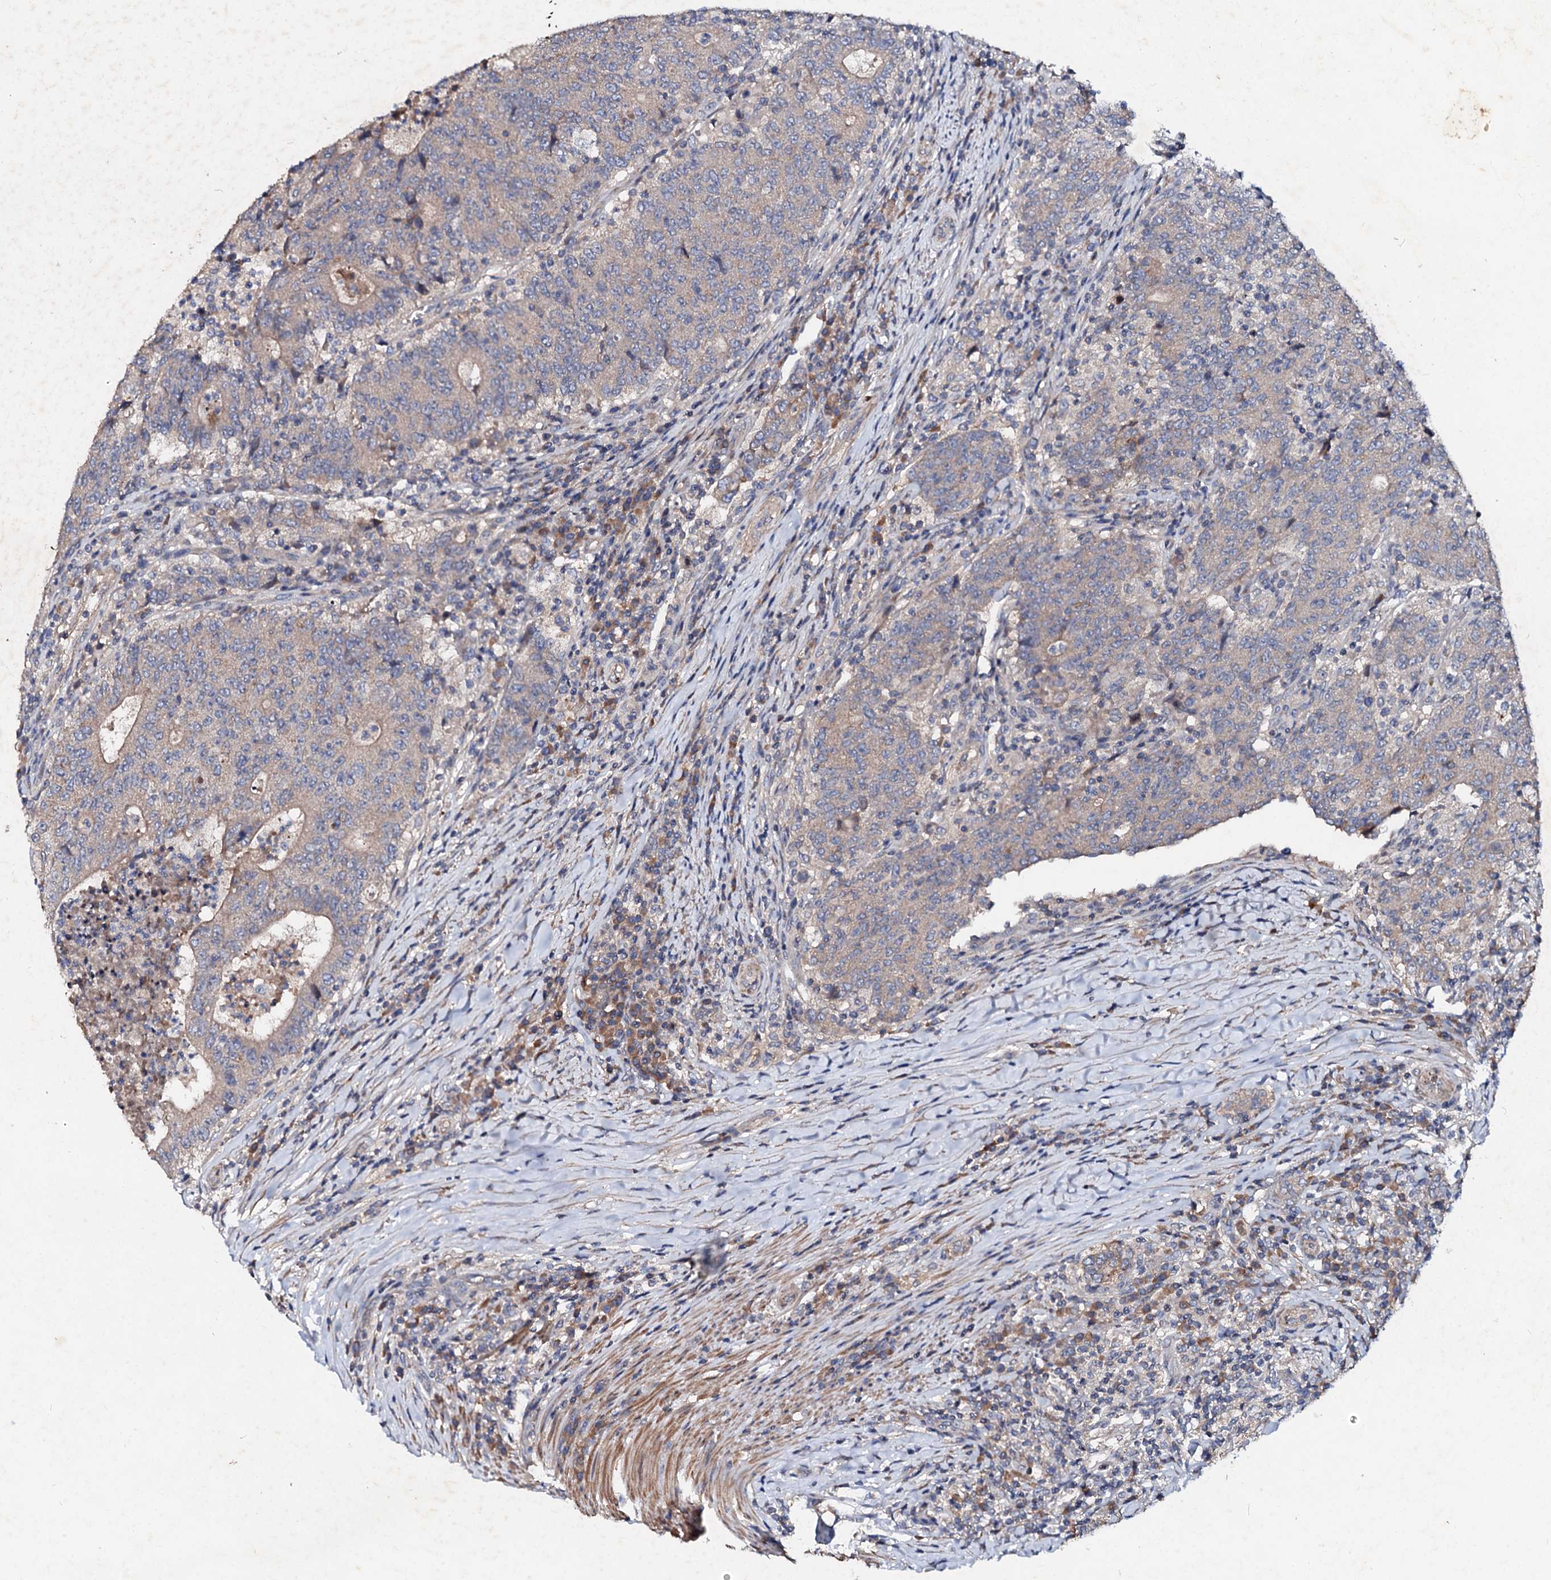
{"staining": {"intensity": "weak", "quantity": "<25%", "location": "cytoplasmic/membranous"}, "tissue": "colorectal cancer", "cell_type": "Tumor cells", "image_type": "cancer", "snomed": [{"axis": "morphology", "description": "Adenocarcinoma, NOS"}, {"axis": "topography", "description": "Colon"}], "caption": "Photomicrograph shows no protein expression in tumor cells of colorectal cancer tissue. (Brightfield microscopy of DAB (3,3'-diaminobenzidine) immunohistochemistry at high magnification).", "gene": "FIBIN", "patient": {"sex": "female", "age": 75}}